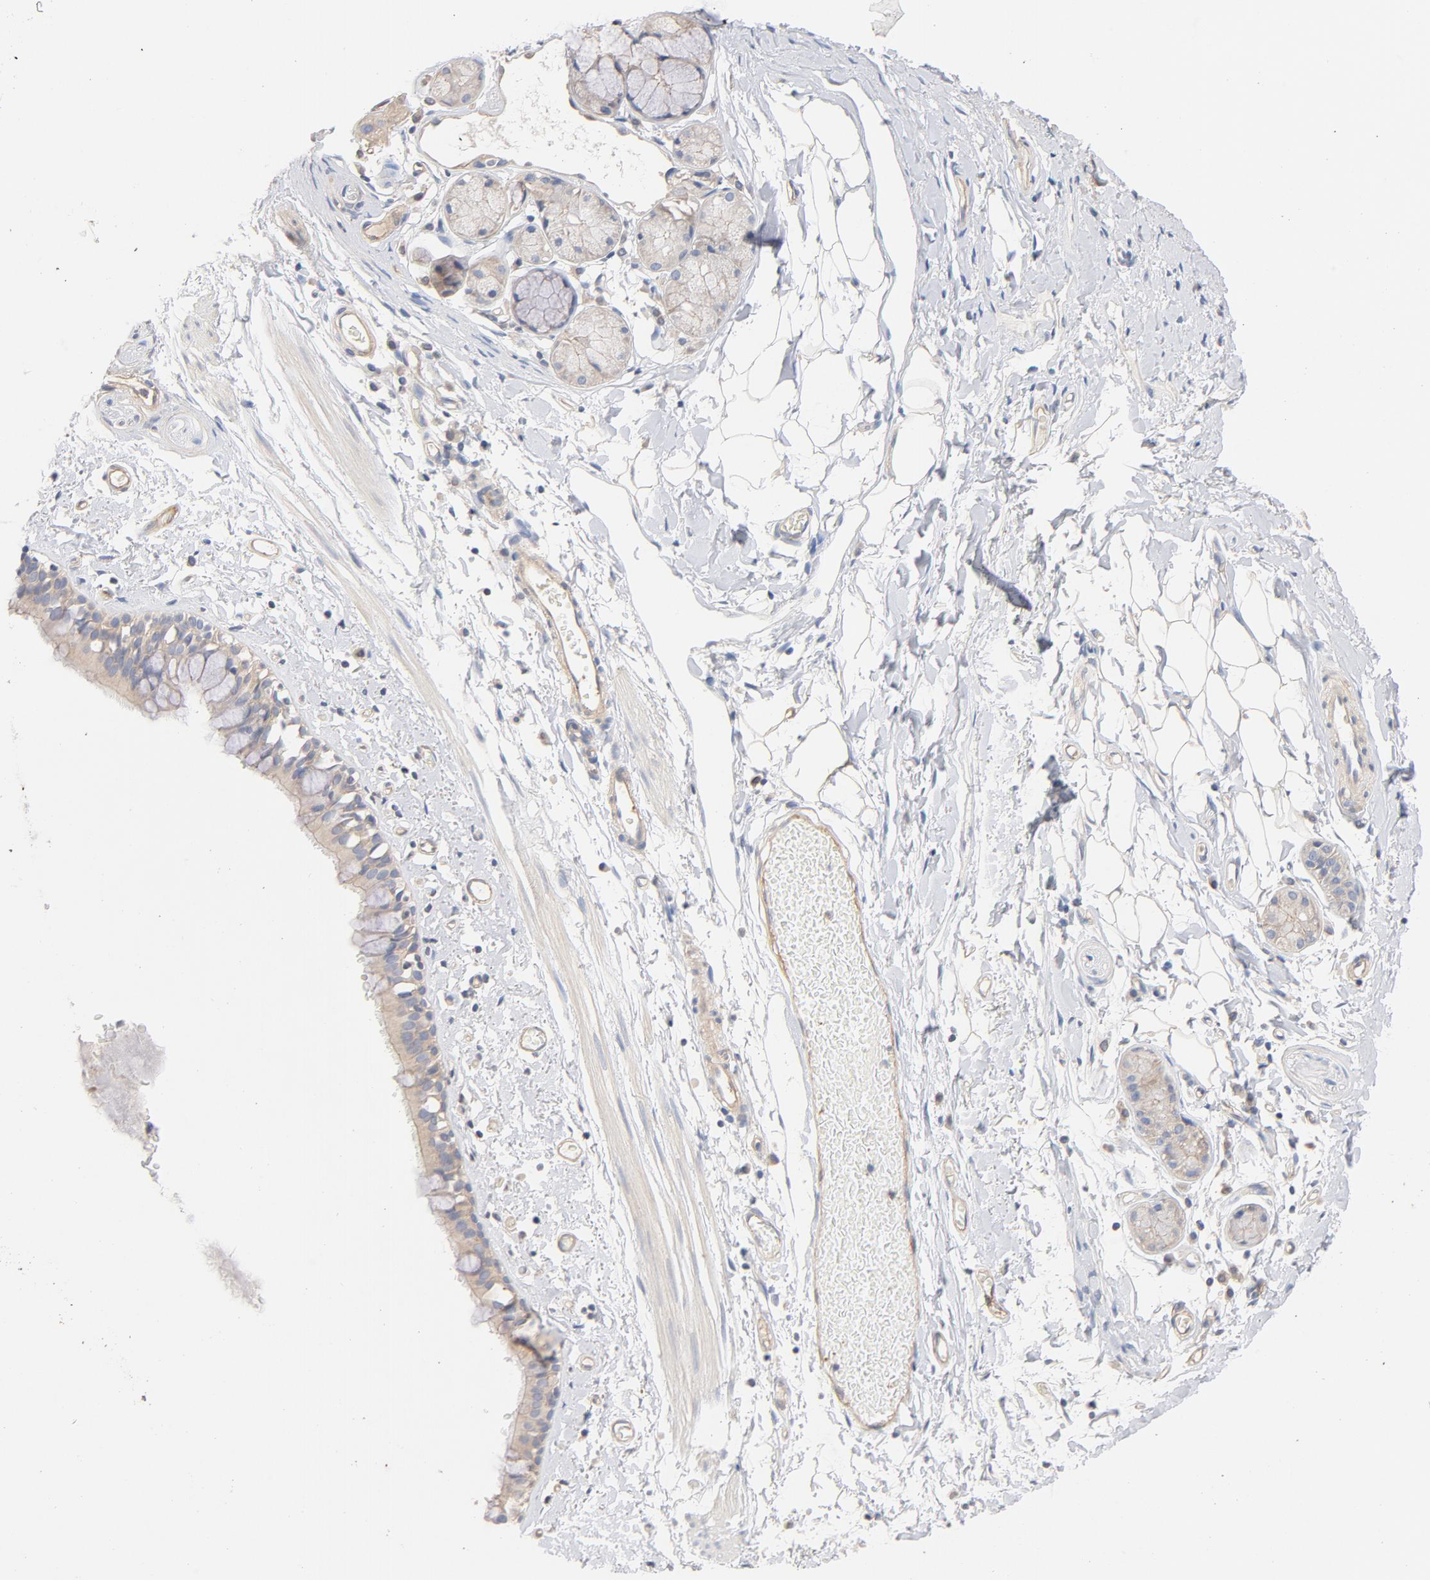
{"staining": {"intensity": "moderate", "quantity": ">75%", "location": "cytoplasmic/membranous"}, "tissue": "bronchus", "cell_type": "Respiratory epithelial cells", "image_type": "normal", "snomed": [{"axis": "morphology", "description": "Normal tissue, NOS"}, {"axis": "topography", "description": "Lymph node of abdomen"}, {"axis": "topography", "description": "Lymph node of pelvis"}], "caption": "Protein expression by IHC demonstrates moderate cytoplasmic/membranous expression in about >75% of respiratory epithelial cells in normal bronchus.", "gene": "STRN3", "patient": {"sex": "female", "age": 65}}